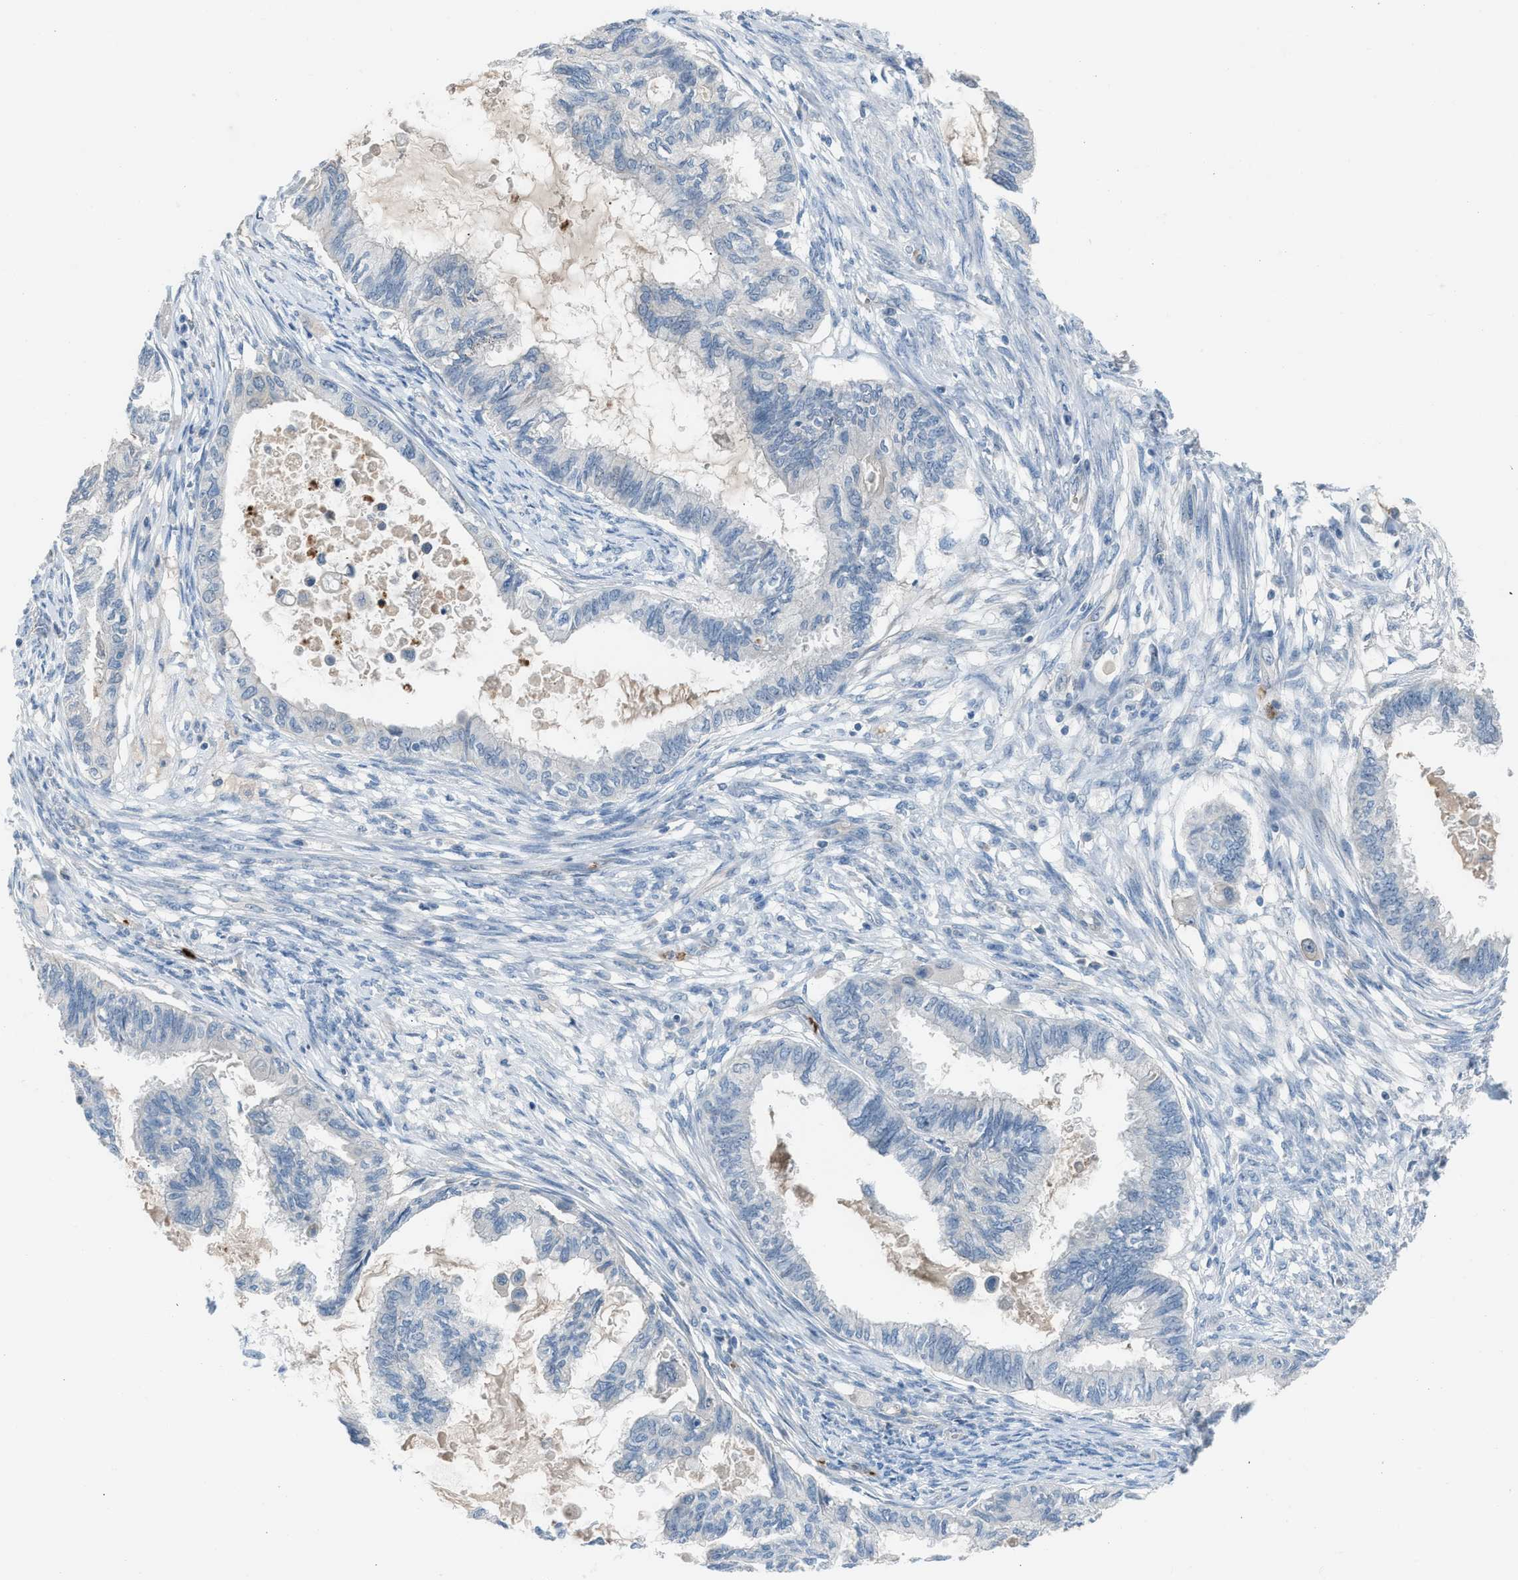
{"staining": {"intensity": "negative", "quantity": "none", "location": "none"}, "tissue": "cervical cancer", "cell_type": "Tumor cells", "image_type": "cancer", "snomed": [{"axis": "morphology", "description": "Normal tissue, NOS"}, {"axis": "morphology", "description": "Adenocarcinoma, NOS"}, {"axis": "topography", "description": "Cervix"}, {"axis": "topography", "description": "Endometrium"}], "caption": "Cervical cancer was stained to show a protein in brown. There is no significant expression in tumor cells.", "gene": "CFAP77", "patient": {"sex": "female", "age": 86}}